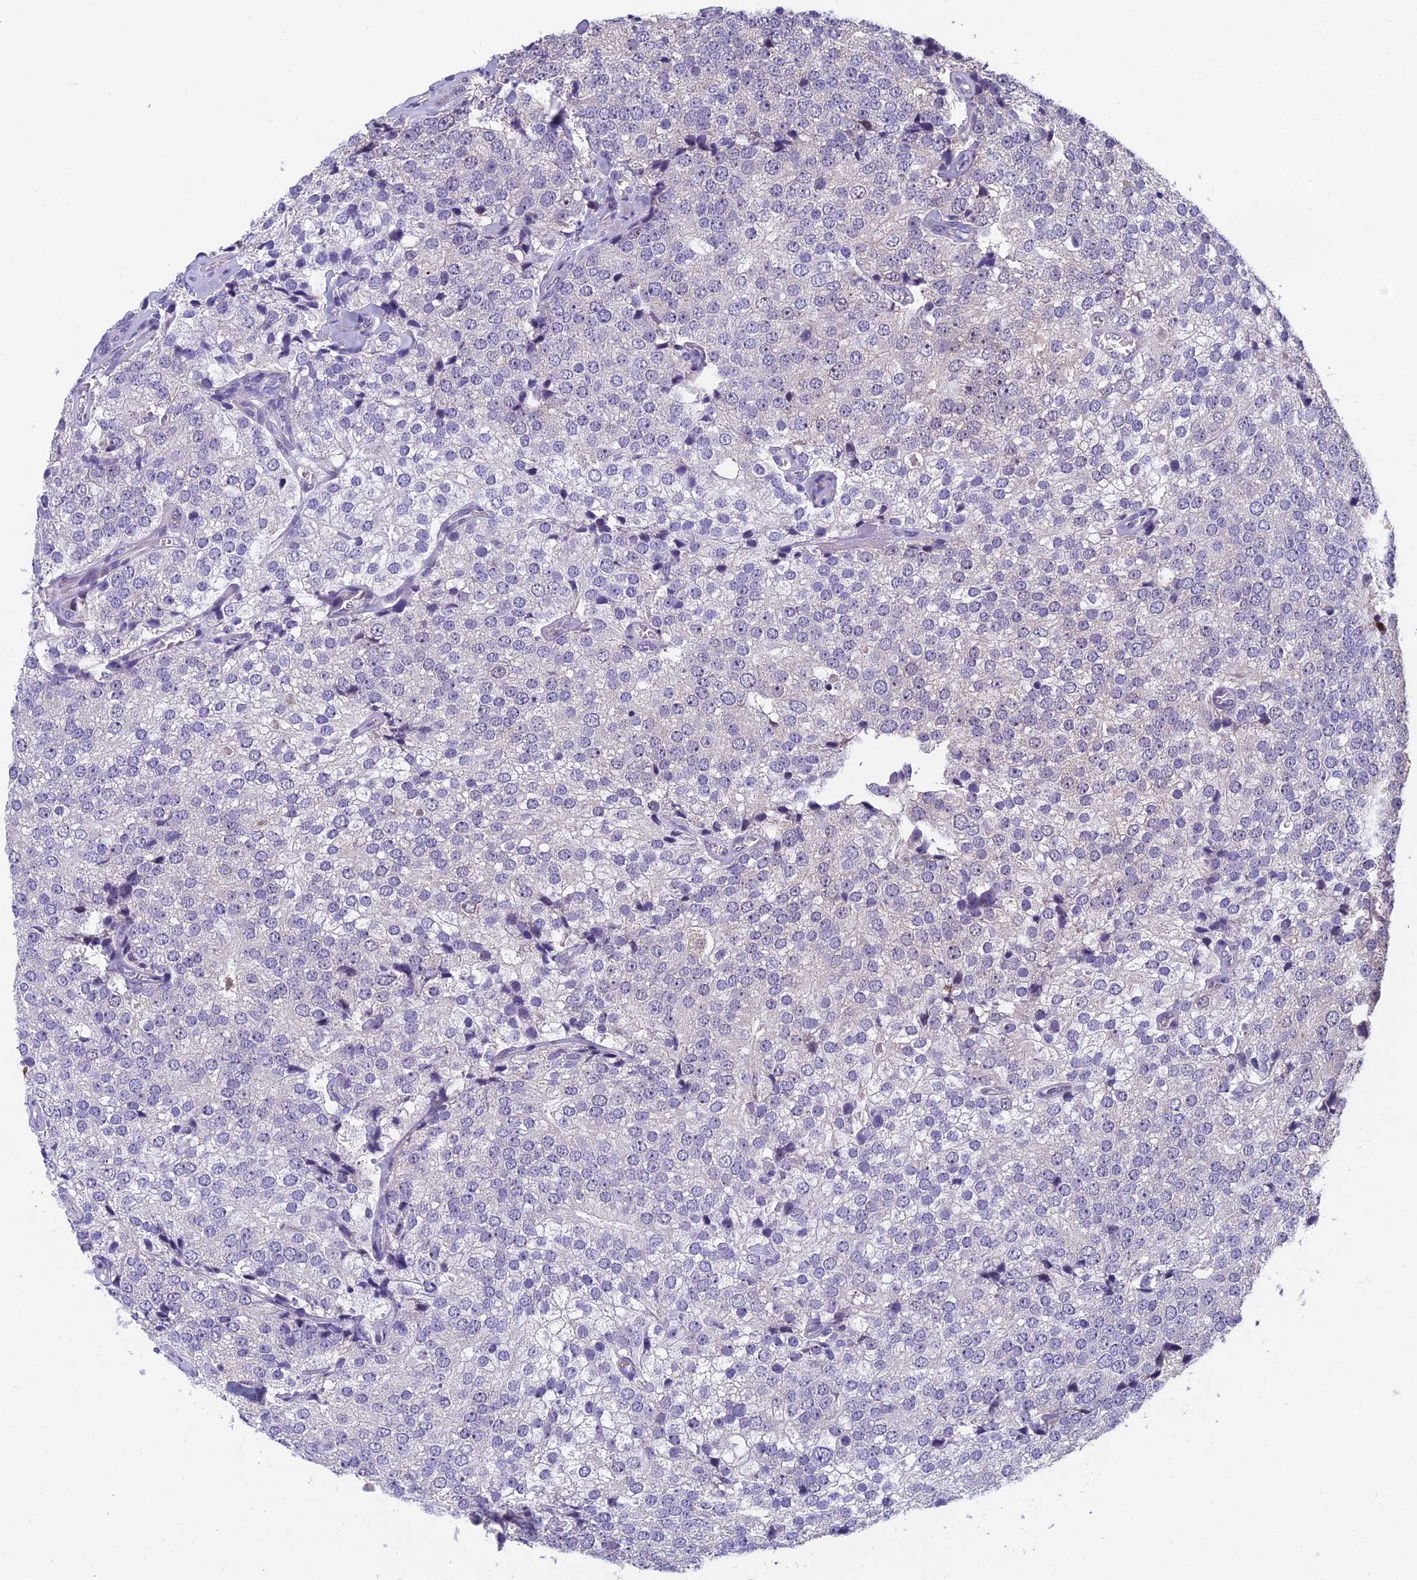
{"staining": {"intensity": "negative", "quantity": "none", "location": "none"}, "tissue": "prostate cancer", "cell_type": "Tumor cells", "image_type": "cancer", "snomed": [{"axis": "morphology", "description": "Adenocarcinoma, High grade"}, {"axis": "topography", "description": "Prostate"}], "caption": "Tumor cells show no significant expression in prostate high-grade adenocarcinoma.", "gene": "GRWD1", "patient": {"sex": "male", "age": 49}}